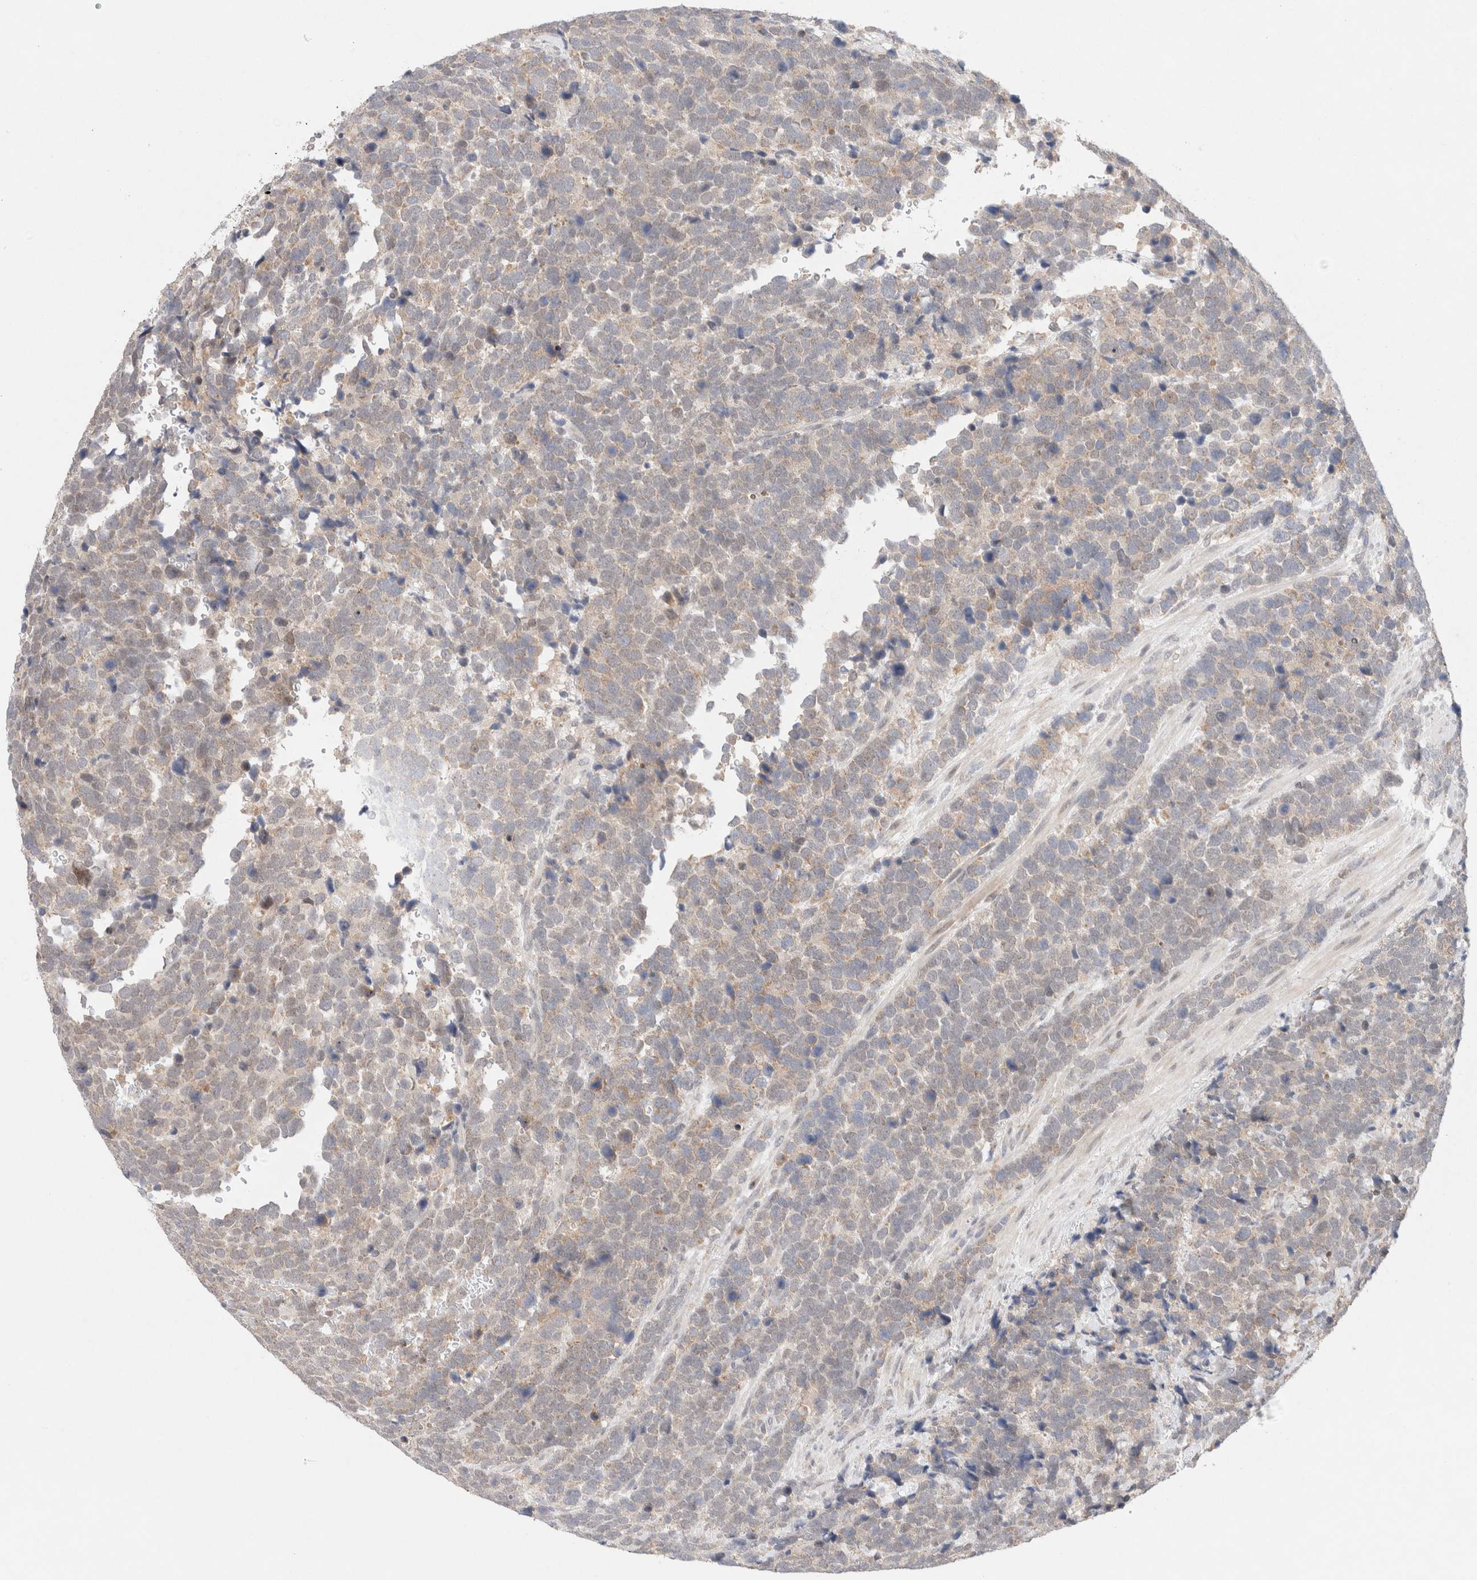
{"staining": {"intensity": "weak", "quantity": "<25%", "location": "cytoplasmic/membranous"}, "tissue": "urothelial cancer", "cell_type": "Tumor cells", "image_type": "cancer", "snomed": [{"axis": "morphology", "description": "Urothelial carcinoma, High grade"}, {"axis": "topography", "description": "Urinary bladder"}], "caption": "DAB immunohistochemical staining of human urothelial cancer shows no significant staining in tumor cells.", "gene": "ERI3", "patient": {"sex": "female", "age": 82}}